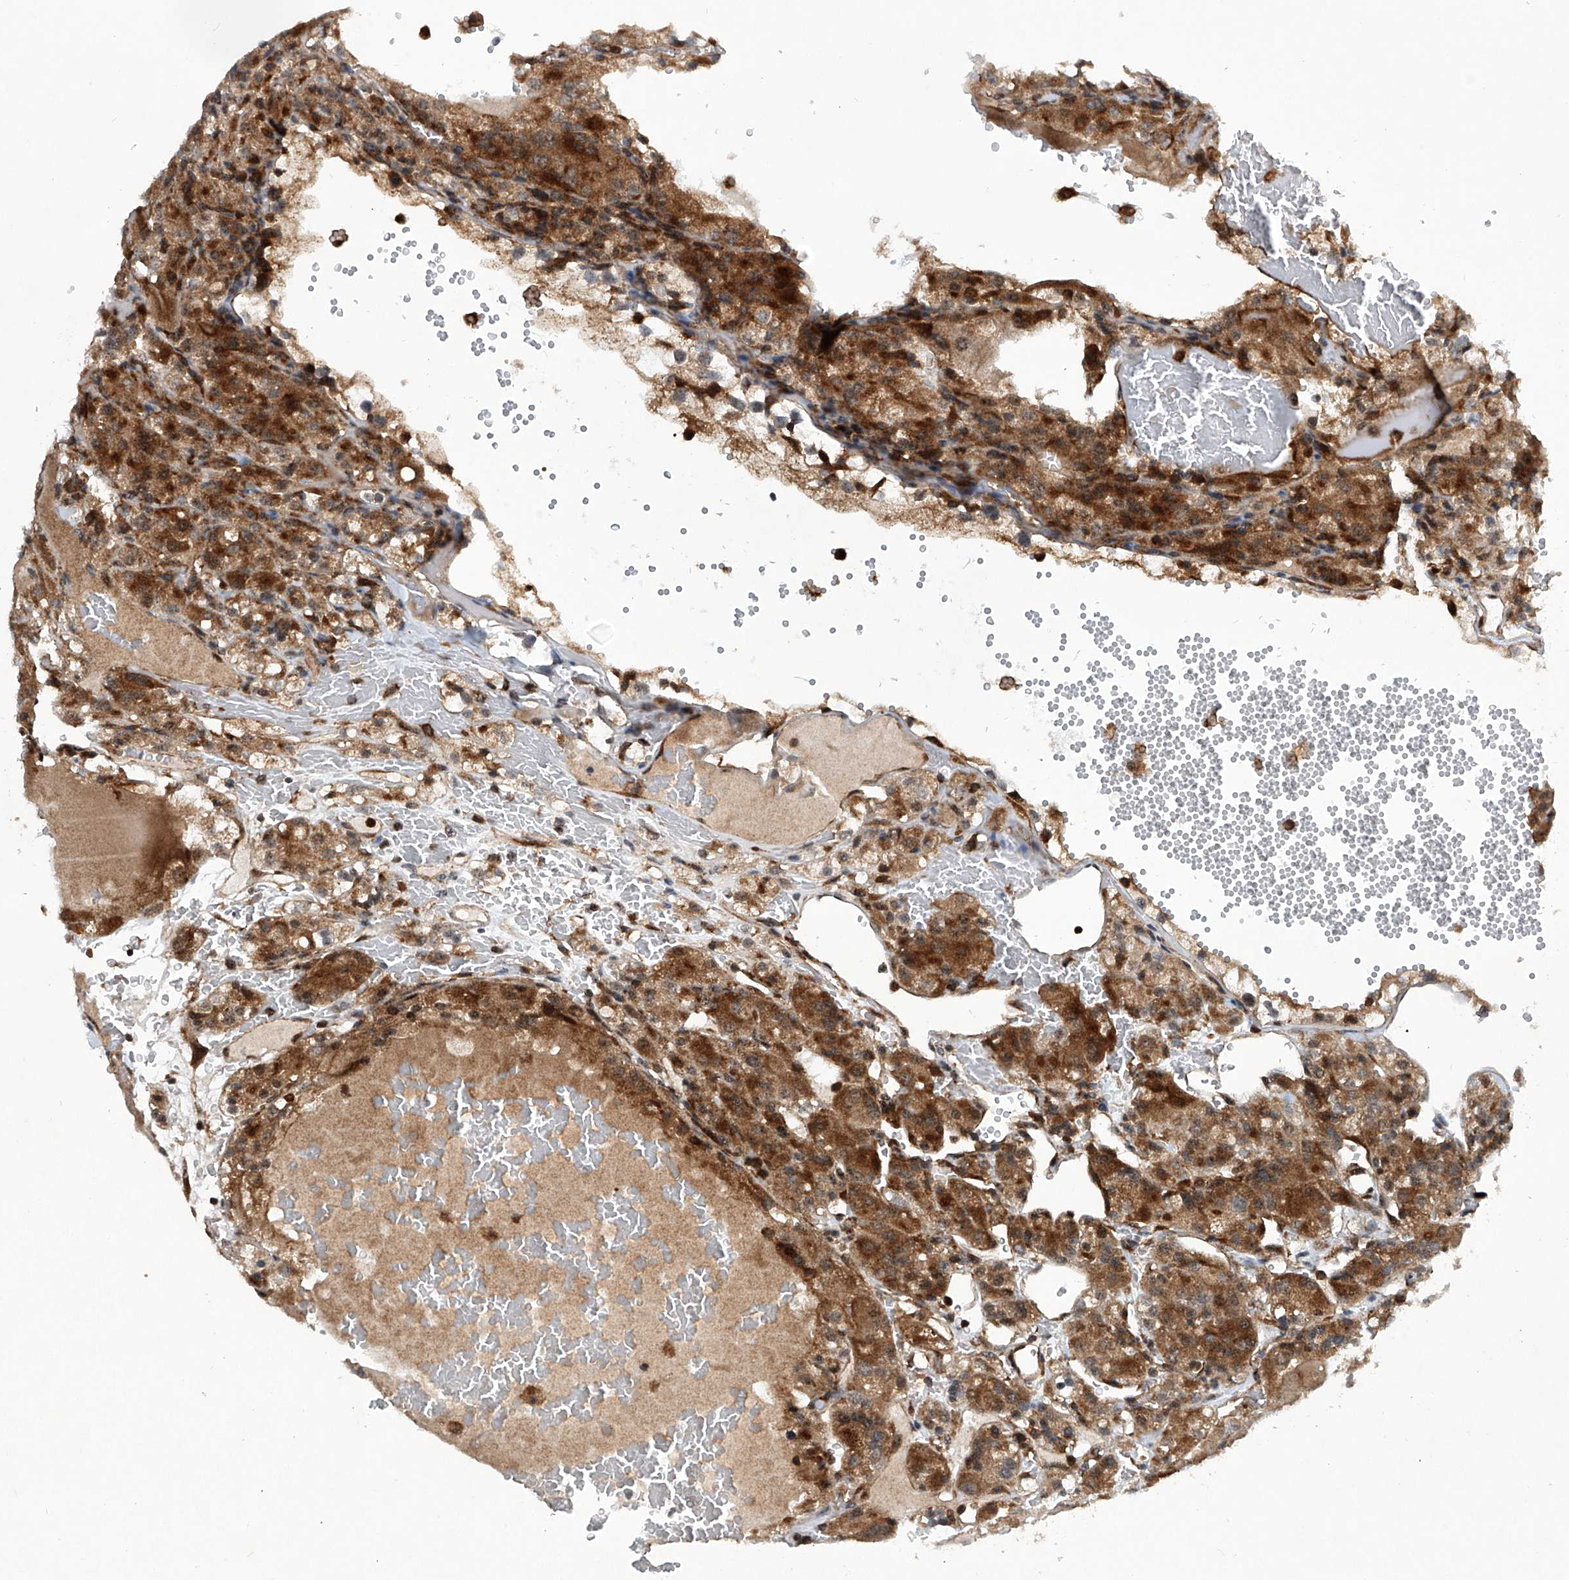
{"staining": {"intensity": "strong", "quantity": "25%-75%", "location": "cytoplasmic/membranous"}, "tissue": "renal cancer", "cell_type": "Tumor cells", "image_type": "cancer", "snomed": [{"axis": "morphology", "description": "Normal tissue, NOS"}, {"axis": "morphology", "description": "Adenocarcinoma, NOS"}, {"axis": "topography", "description": "Kidney"}], "caption": "An image of human renal cancer stained for a protein shows strong cytoplasmic/membranous brown staining in tumor cells.", "gene": "CISH", "patient": {"sex": "male", "age": 61}}